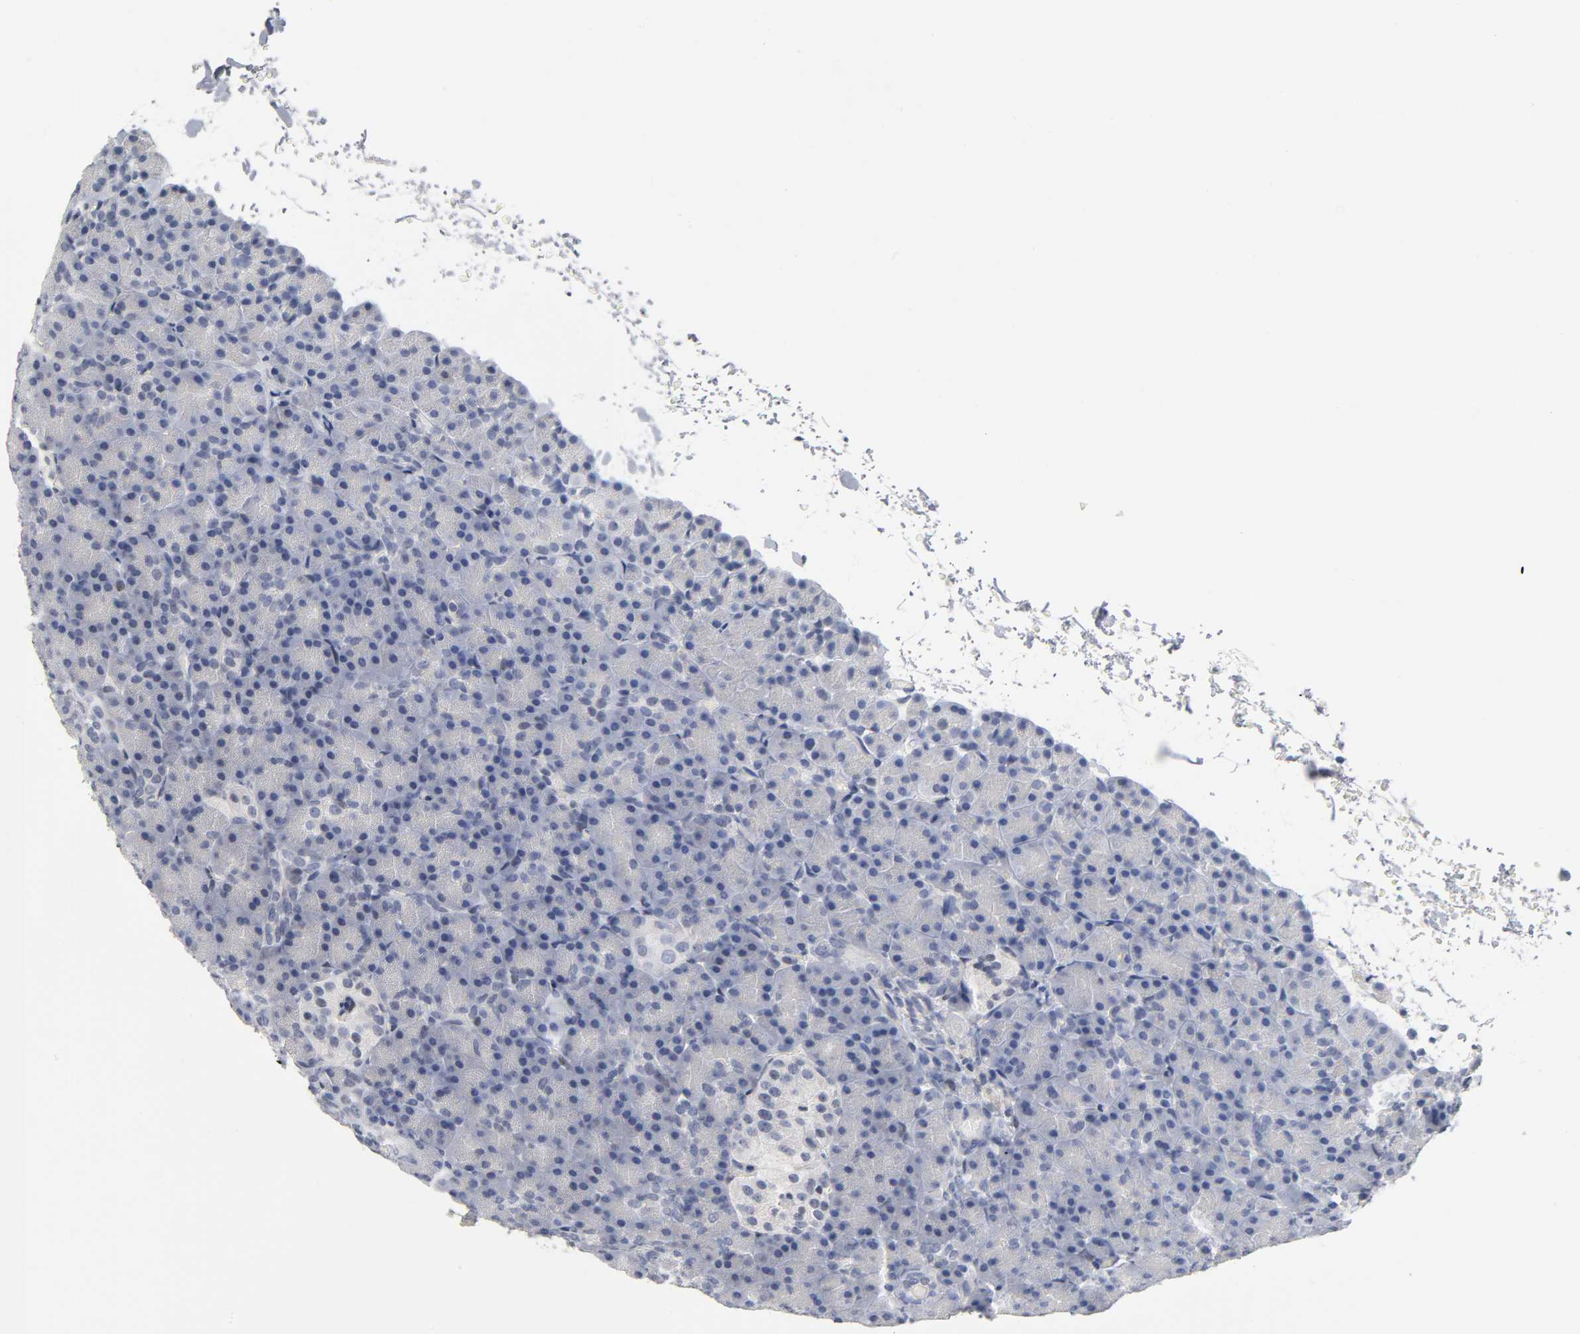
{"staining": {"intensity": "weak", "quantity": "<25%", "location": "nuclear"}, "tissue": "pancreas", "cell_type": "Exocrine glandular cells", "image_type": "normal", "snomed": [{"axis": "morphology", "description": "Normal tissue, NOS"}, {"axis": "topography", "description": "Pancreas"}], "caption": "A histopathology image of pancreas stained for a protein demonstrates no brown staining in exocrine glandular cells.", "gene": "SP3", "patient": {"sex": "female", "age": 43}}